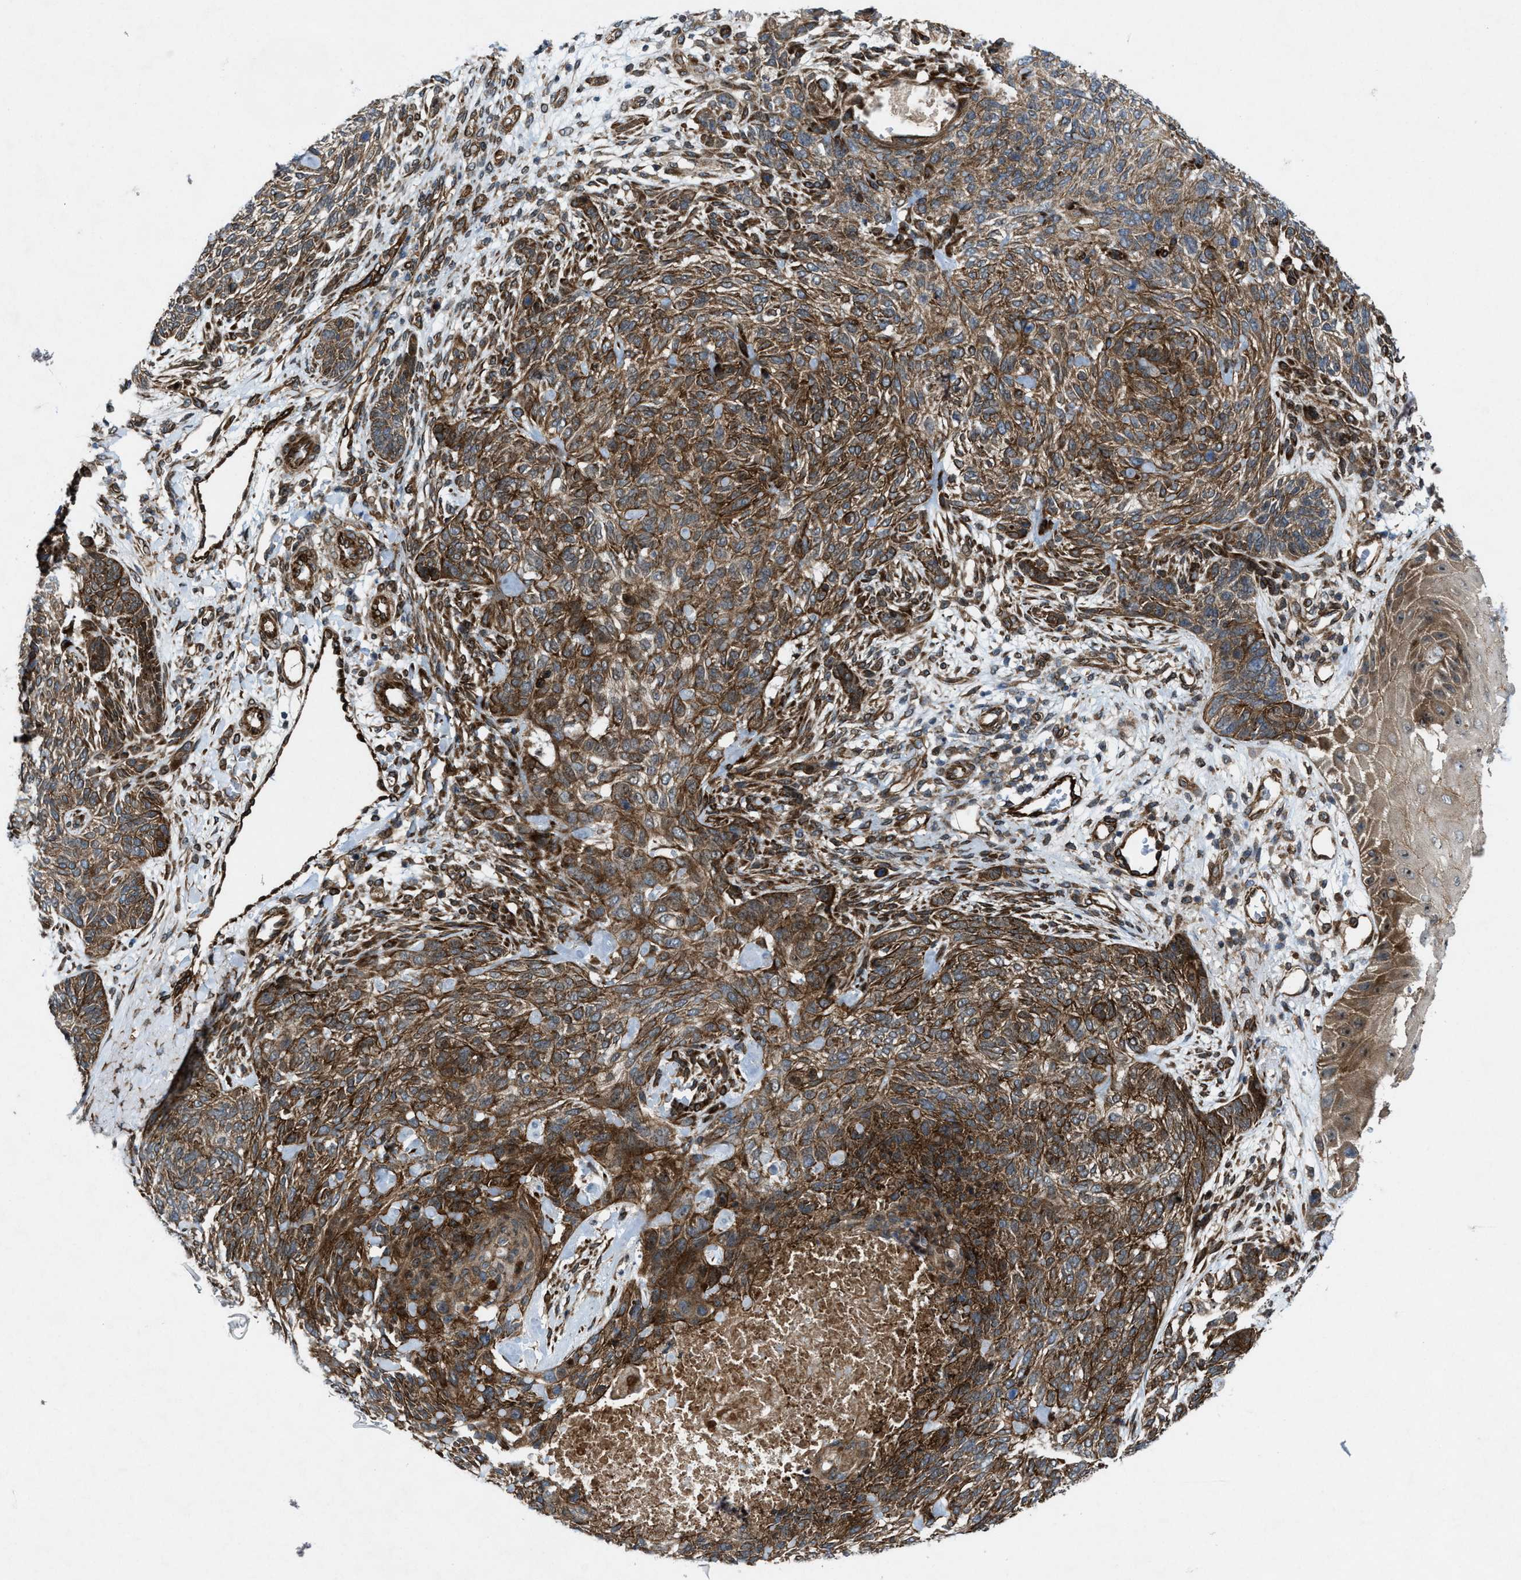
{"staining": {"intensity": "moderate", "quantity": ">75%", "location": "cytoplasmic/membranous"}, "tissue": "skin cancer", "cell_type": "Tumor cells", "image_type": "cancer", "snomed": [{"axis": "morphology", "description": "Basal cell carcinoma"}, {"axis": "topography", "description": "Skin"}], "caption": "Tumor cells show moderate cytoplasmic/membranous expression in approximately >75% of cells in skin cancer (basal cell carcinoma).", "gene": "URGCP", "patient": {"sex": "male", "age": 55}}